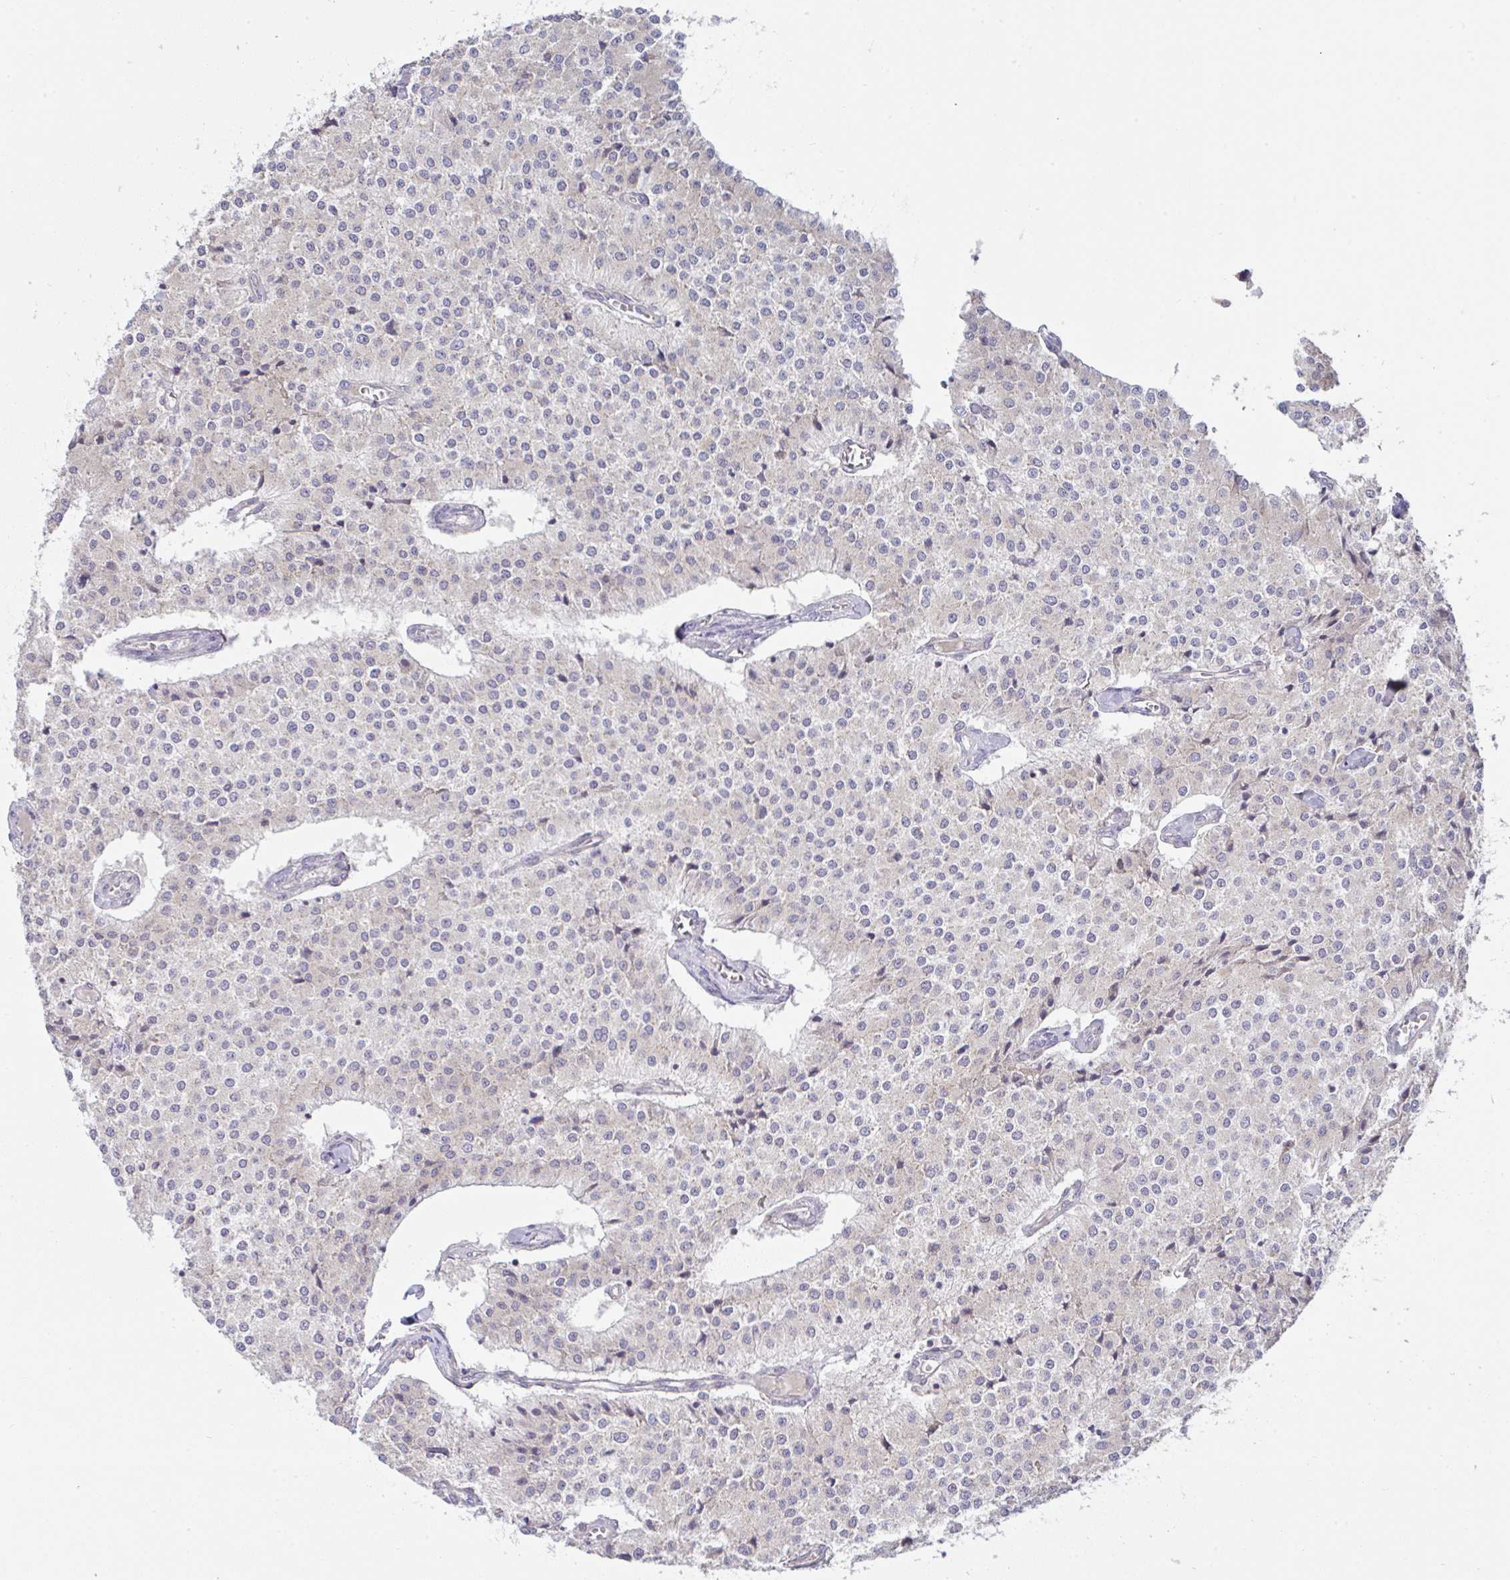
{"staining": {"intensity": "negative", "quantity": "none", "location": "none"}, "tissue": "carcinoid", "cell_type": "Tumor cells", "image_type": "cancer", "snomed": [{"axis": "morphology", "description": "Carcinoid, malignant, NOS"}, {"axis": "topography", "description": "Colon"}], "caption": "Immunohistochemistry (IHC) of human carcinoid (malignant) shows no staining in tumor cells.", "gene": "DERL2", "patient": {"sex": "female", "age": 52}}